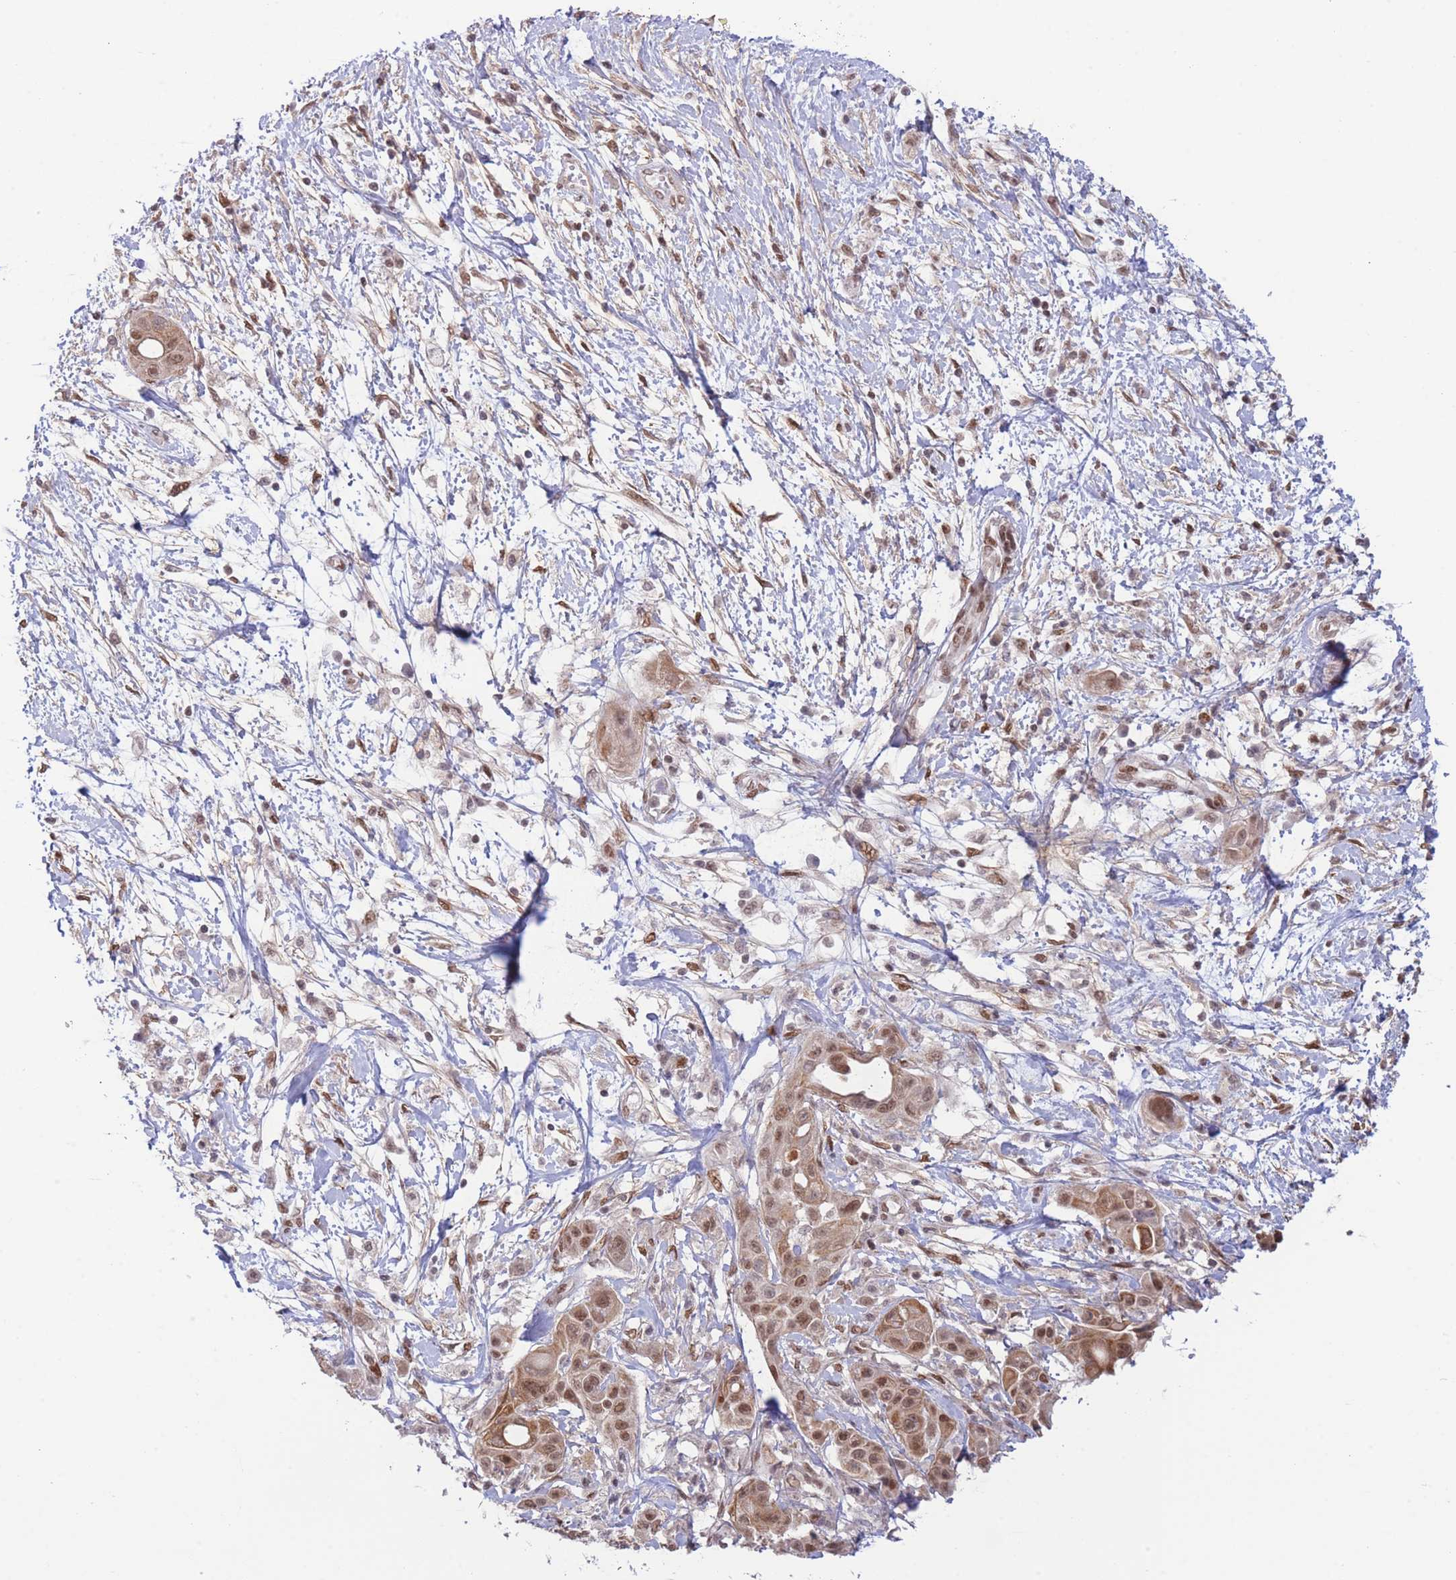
{"staining": {"intensity": "moderate", "quantity": ">75%", "location": "cytoplasmic/membranous,nuclear"}, "tissue": "pancreatic cancer", "cell_type": "Tumor cells", "image_type": "cancer", "snomed": [{"axis": "morphology", "description": "Adenocarcinoma, NOS"}, {"axis": "topography", "description": "Pancreas"}], "caption": "This photomicrograph exhibits pancreatic cancer stained with immunohistochemistry to label a protein in brown. The cytoplasmic/membranous and nuclear of tumor cells show moderate positivity for the protein. Nuclei are counter-stained blue.", "gene": "CARD8", "patient": {"sex": "male", "age": 68}}